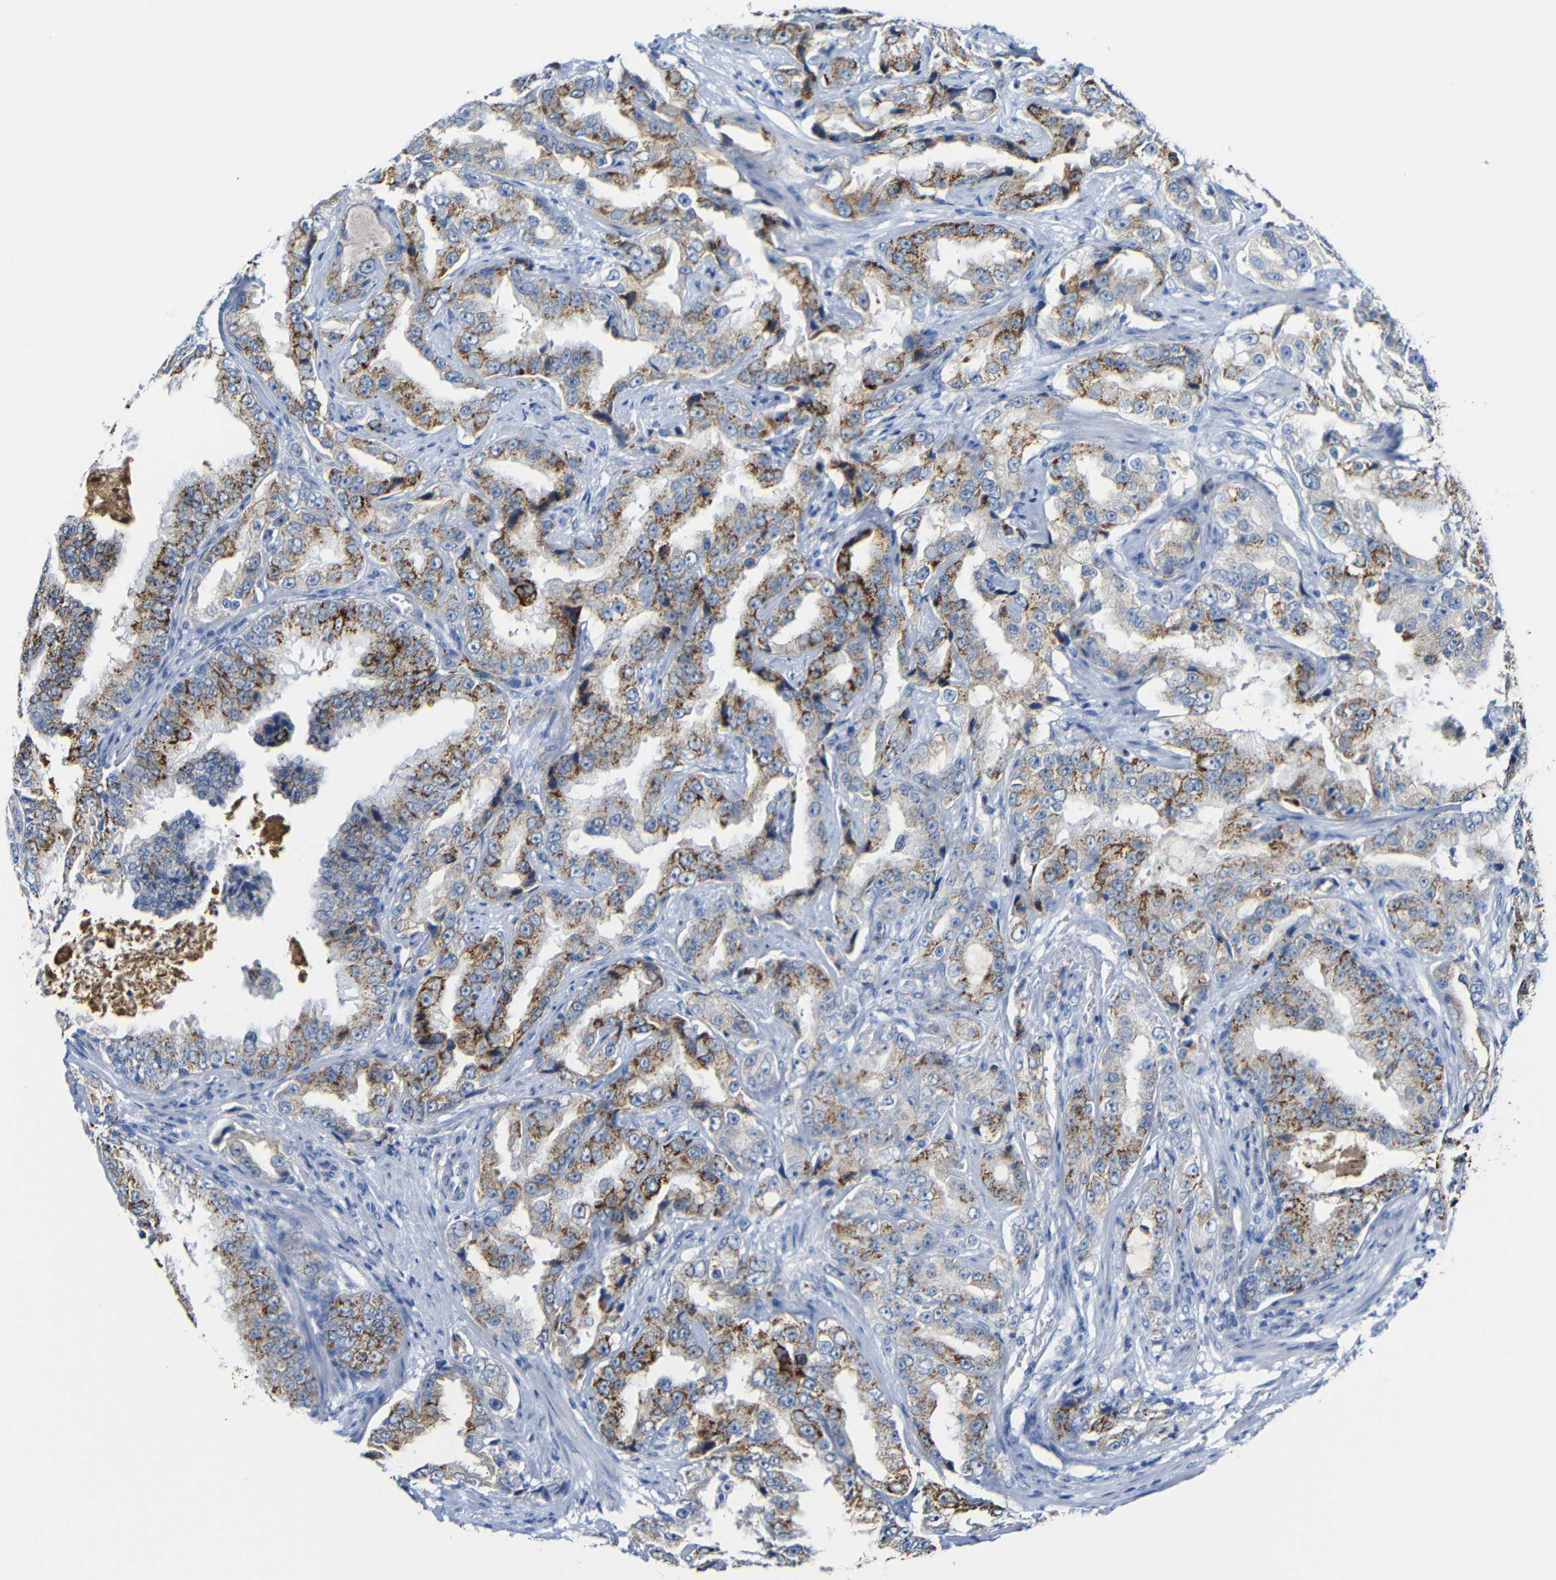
{"staining": {"intensity": "strong", "quantity": "25%-75%", "location": "cytoplasmic/membranous"}, "tissue": "prostate cancer", "cell_type": "Tumor cells", "image_type": "cancer", "snomed": [{"axis": "morphology", "description": "Adenocarcinoma, High grade"}, {"axis": "topography", "description": "Prostate"}], "caption": "High-grade adenocarcinoma (prostate) stained with a brown dye exhibits strong cytoplasmic/membranous positive positivity in about 25%-75% of tumor cells.", "gene": "C15orf48", "patient": {"sex": "male", "age": 73}}